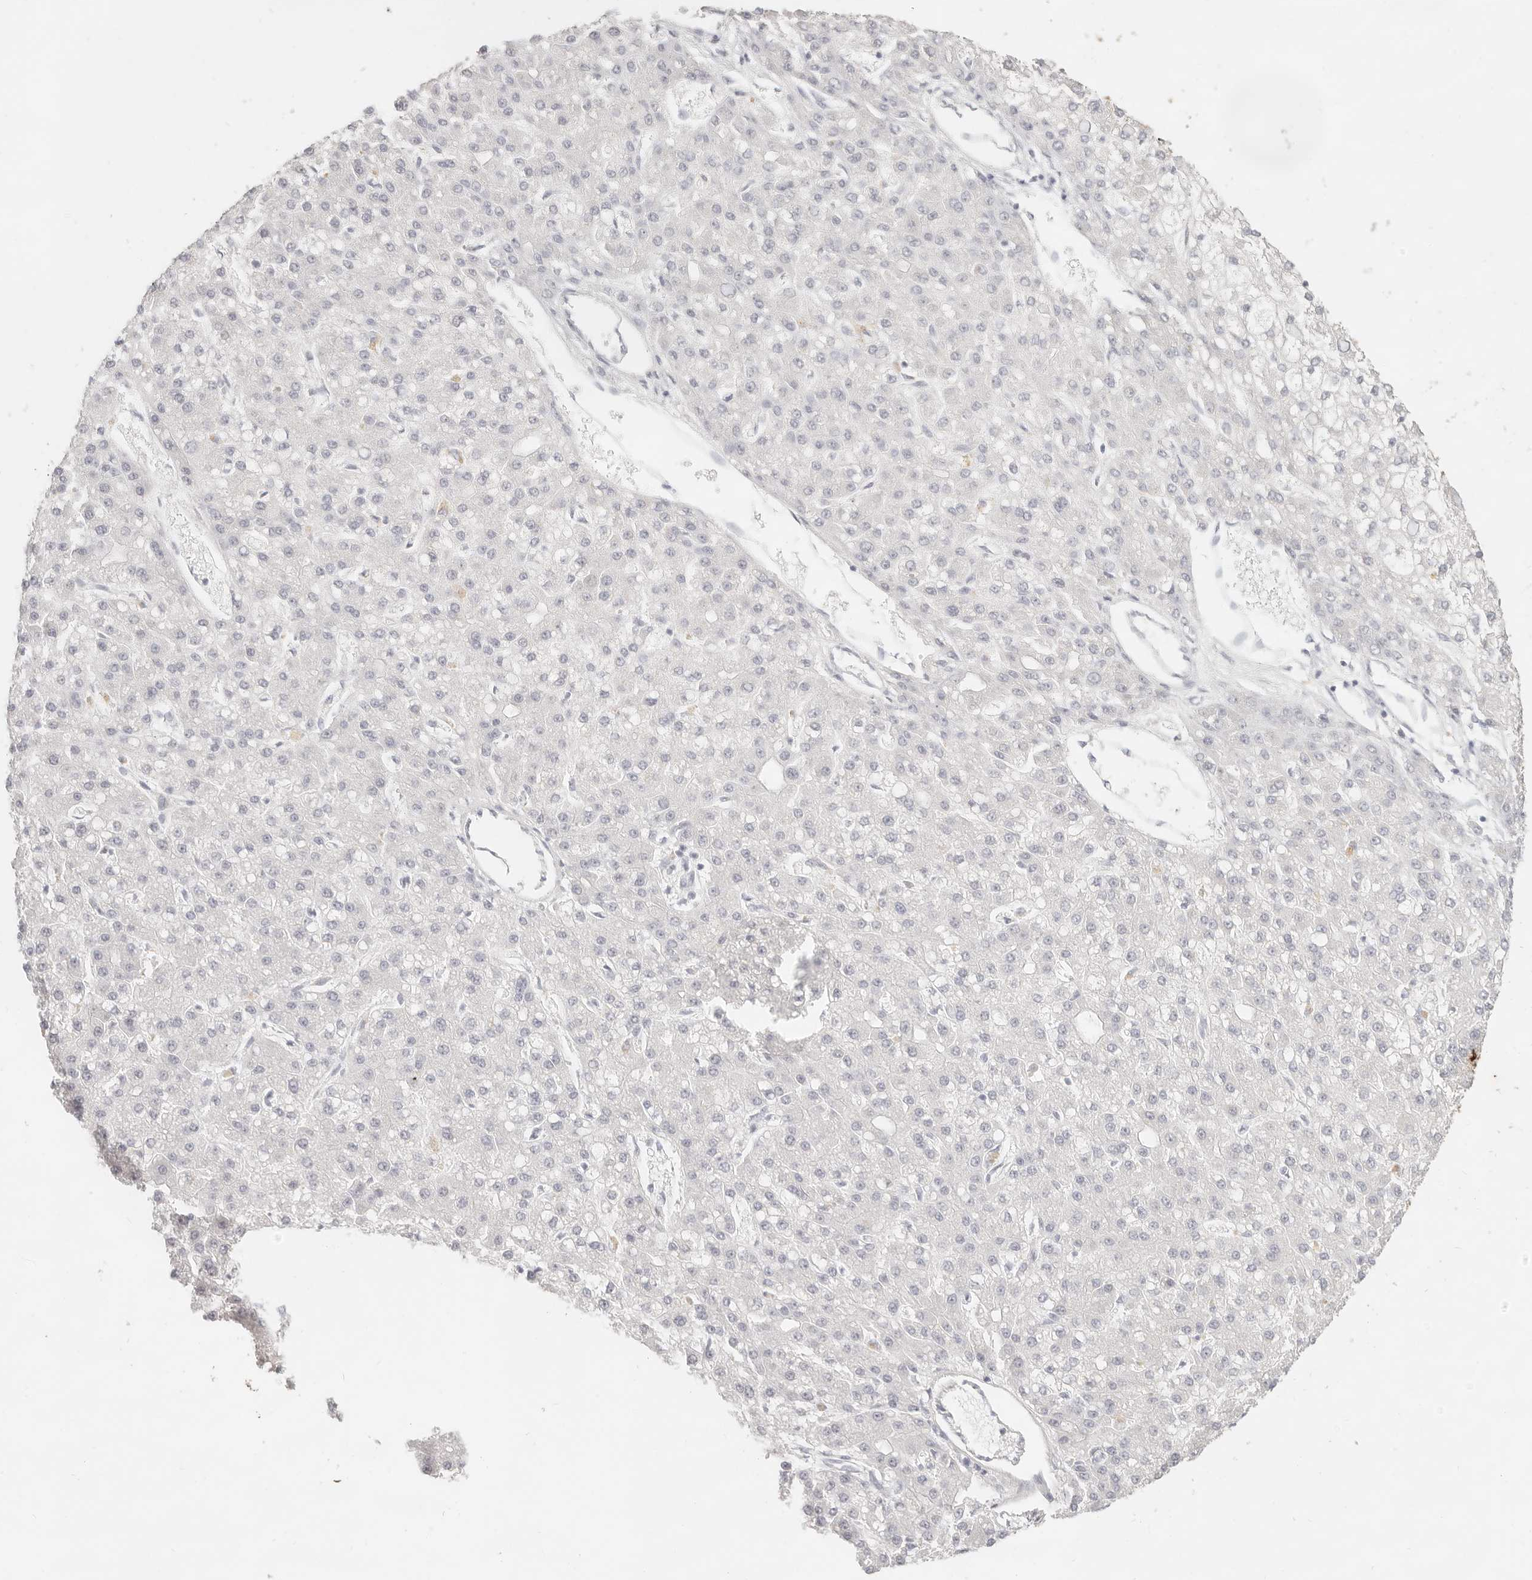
{"staining": {"intensity": "negative", "quantity": "none", "location": "none"}, "tissue": "liver cancer", "cell_type": "Tumor cells", "image_type": "cancer", "snomed": [{"axis": "morphology", "description": "Carcinoma, Hepatocellular, NOS"}, {"axis": "topography", "description": "Liver"}], "caption": "Liver cancer was stained to show a protein in brown. There is no significant expression in tumor cells. (Brightfield microscopy of DAB immunohistochemistry at high magnification).", "gene": "EPCAM", "patient": {"sex": "male", "age": 67}}